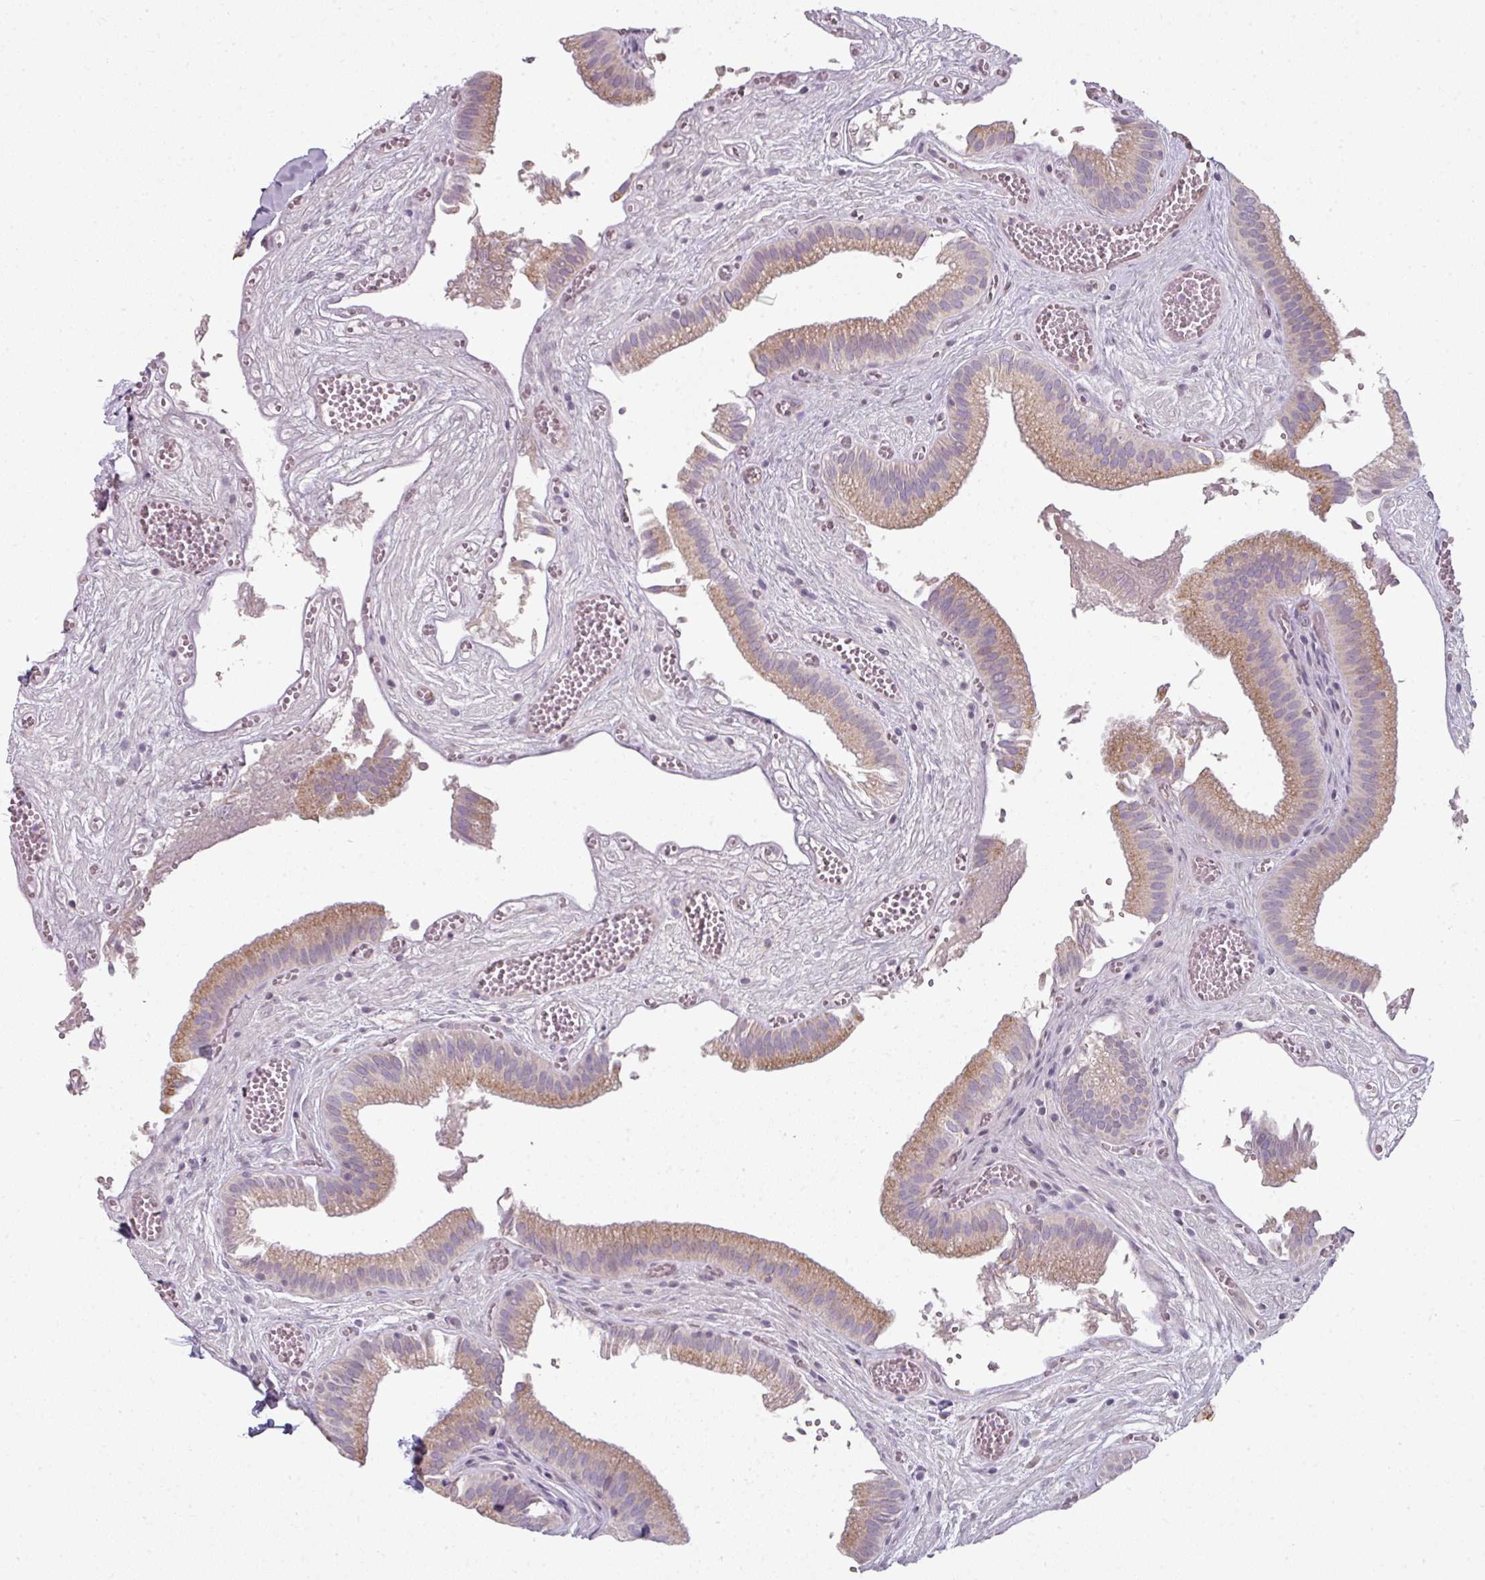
{"staining": {"intensity": "moderate", "quantity": ">75%", "location": "cytoplasmic/membranous"}, "tissue": "gallbladder", "cell_type": "Glandular cells", "image_type": "normal", "snomed": [{"axis": "morphology", "description": "Normal tissue, NOS"}, {"axis": "topography", "description": "Gallbladder"}], "caption": "Immunohistochemical staining of benign human gallbladder shows medium levels of moderate cytoplasmic/membranous expression in about >75% of glandular cells. The protein of interest is shown in brown color, while the nuclei are stained blue.", "gene": "FHAD1", "patient": {"sex": "male", "age": 17}}